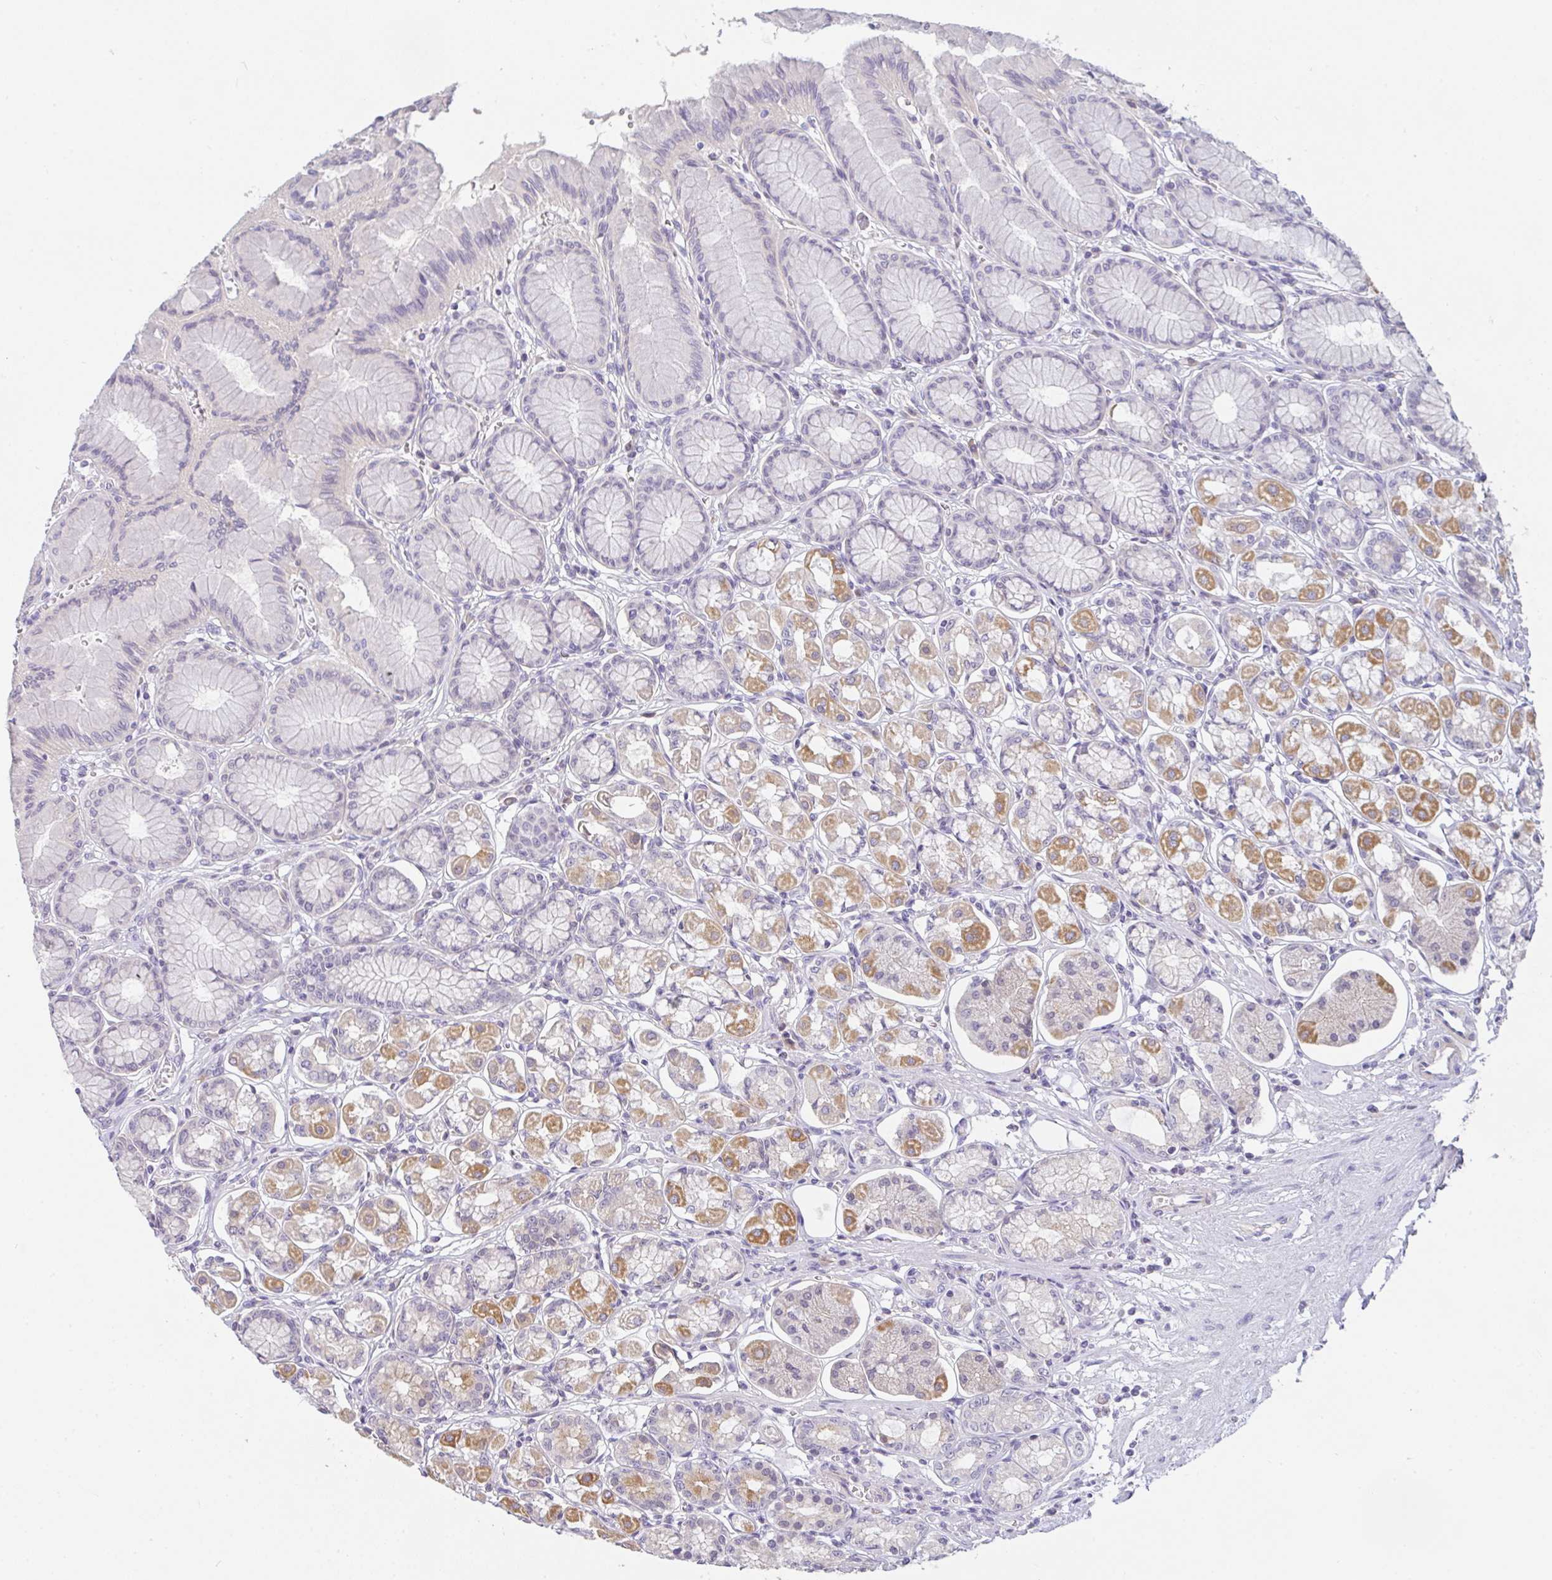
{"staining": {"intensity": "moderate", "quantity": "25%-75%", "location": "cytoplasmic/membranous"}, "tissue": "stomach", "cell_type": "Glandular cells", "image_type": "normal", "snomed": [{"axis": "morphology", "description": "Normal tissue, NOS"}, {"axis": "topography", "description": "Stomach"}, {"axis": "topography", "description": "Stomach, lower"}], "caption": "Immunohistochemistry histopathology image of benign stomach: stomach stained using immunohistochemistry (IHC) shows medium levels of moderate protein expression localized specifically in the cytoplasmic/membranous of glandular cells, appearing as a cytoplasmic/membranous brown color.", "gene": "COX7B", "patient": {"sex": "male", "age": 76}}